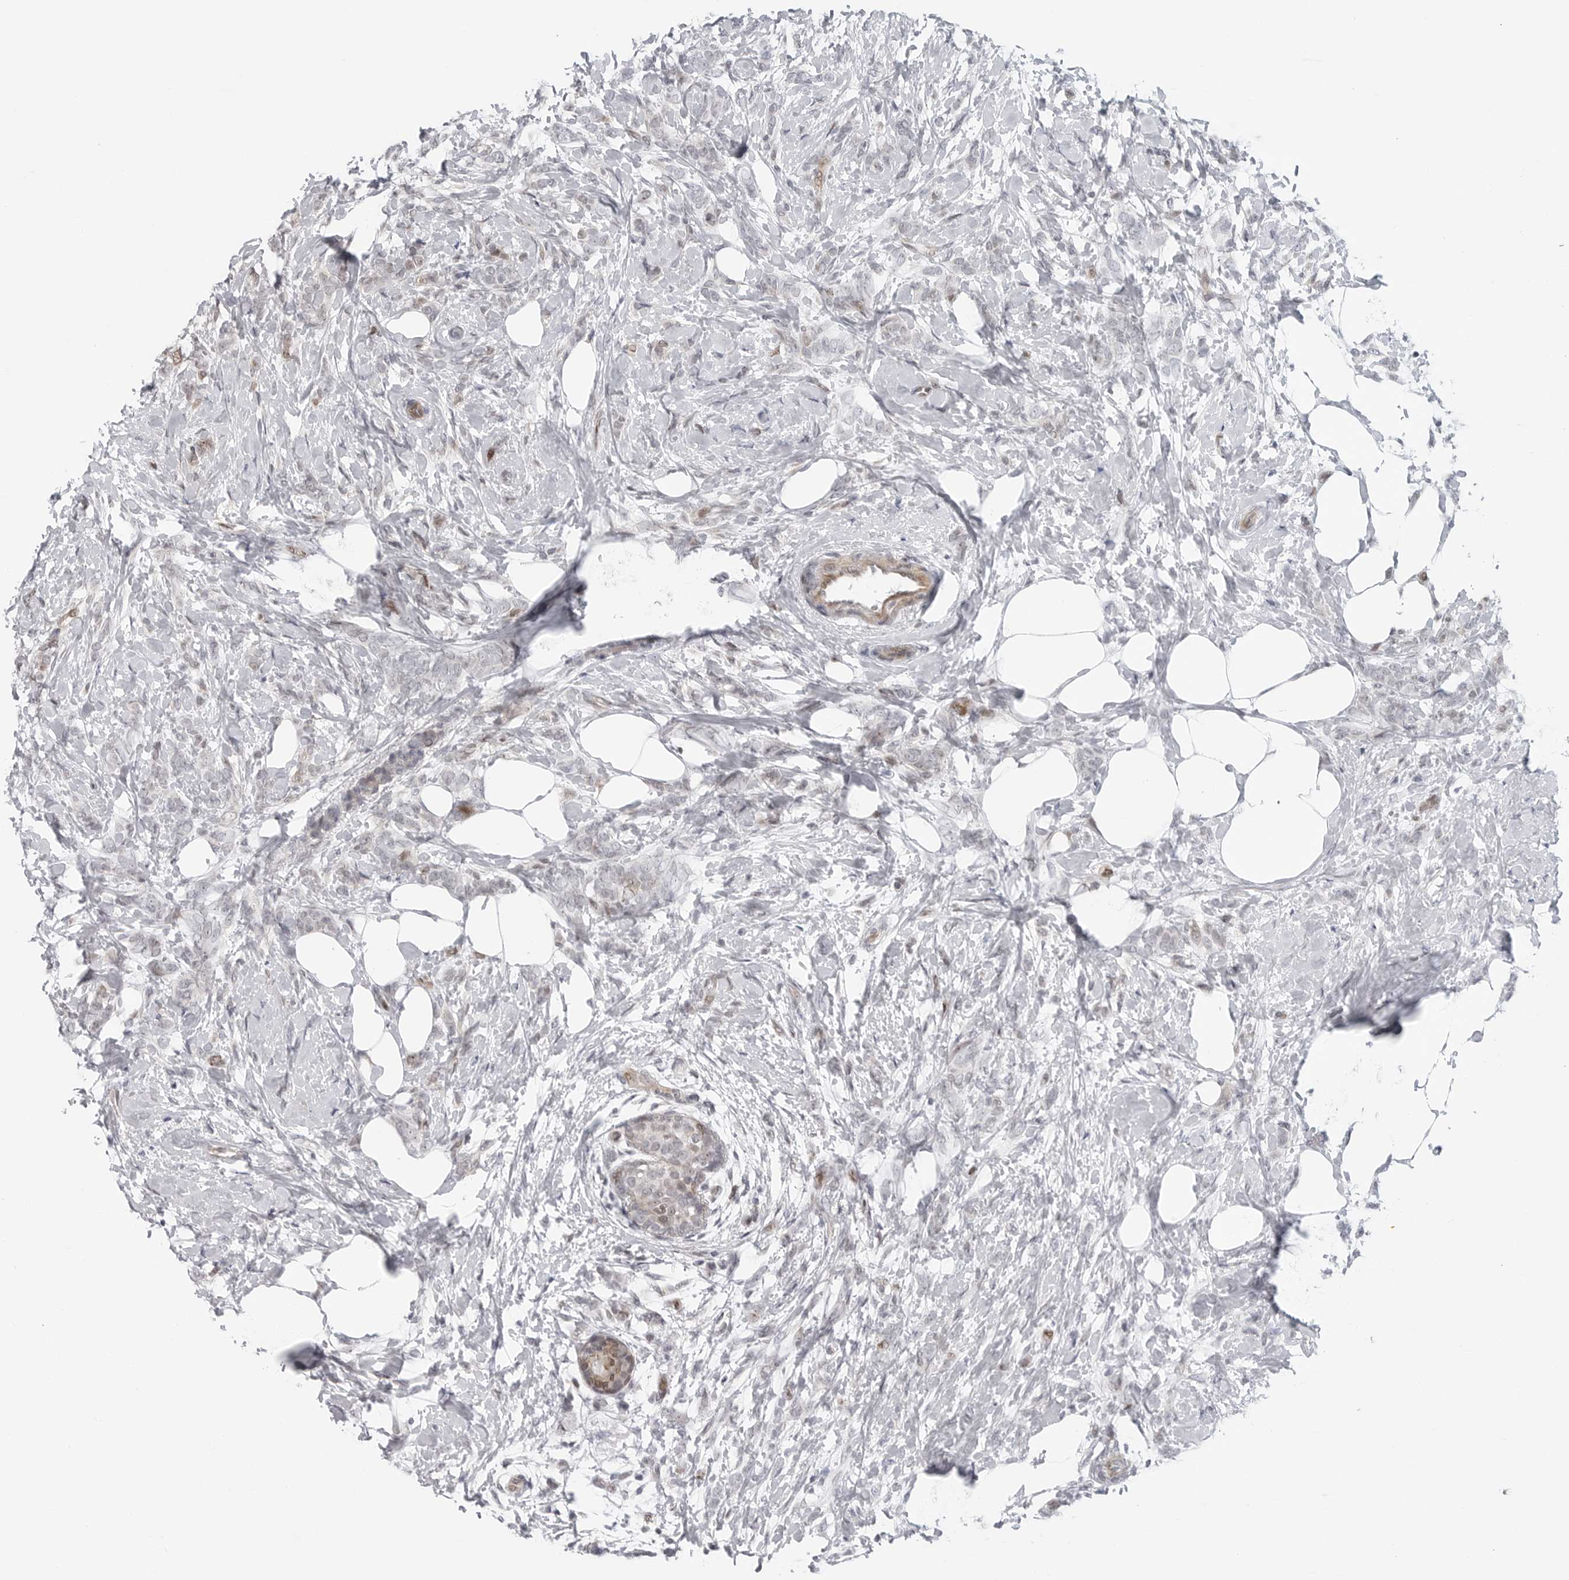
{"staining": {"intensity": "weak", "quantity": "<25%", "location": "nuclear"}, "tissue": "breast cancer", "cell_type": "Tumor cells", "image_type": "cancer", "snomed": [{"axis": "morphology", "description": "Lobular carcinoma, in situ"}, {"axis": "morphology", "description": "Lobular carcinoma"}, {"axis": "topography", "description": "Breast"}], "caption": "Breast lobular carcinoma in situ was stained to show a protein in brown. There is no significant staining in tumor cells.", "gene": "FAM135B", "patient": {"sex": "female", "age": 41}}